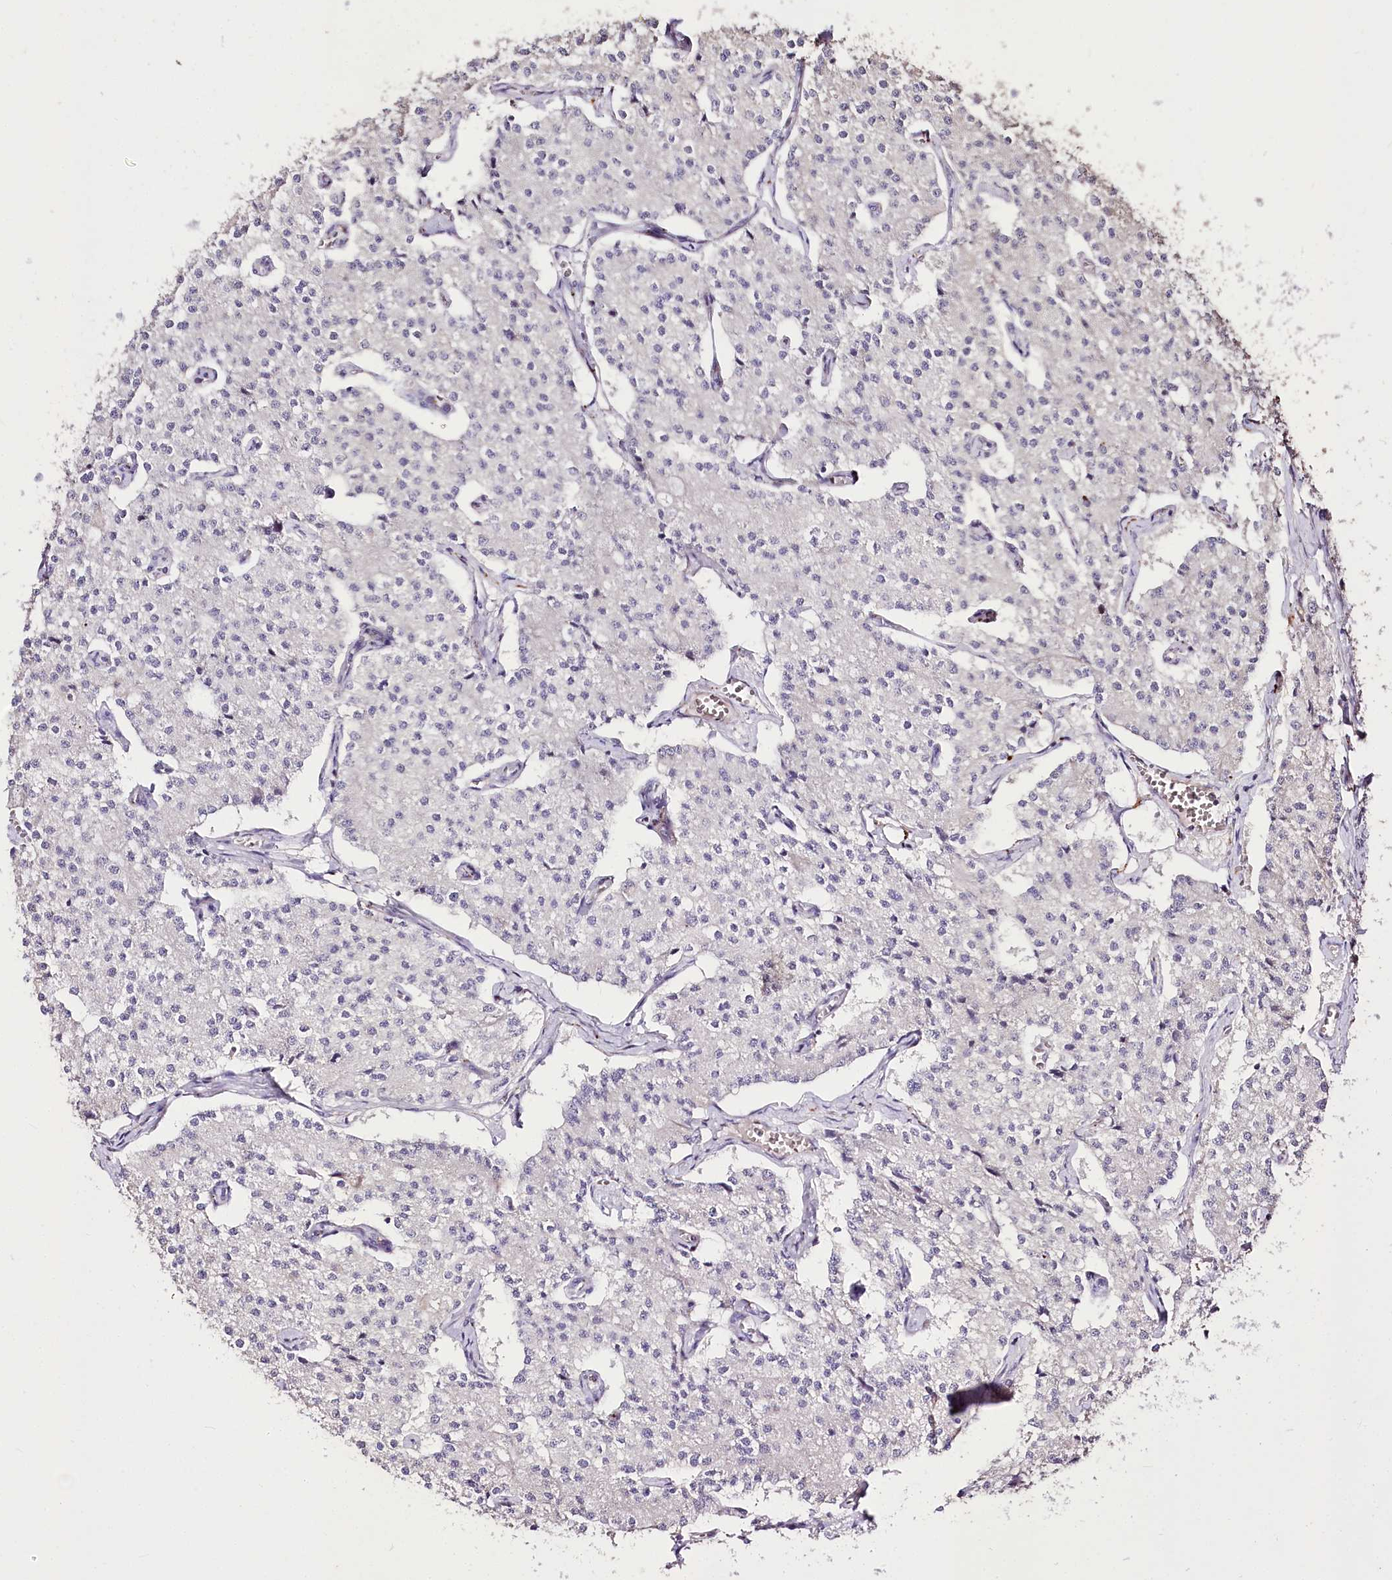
{"staining": {"intensity": "negative", "quantity": "none", "location": "none"}, "tissue": "carcinoid", "cell_type": "Tumor cells", "image_type": "cancer", "snomed": [{"axis": "morphology", "description": "Carcinoid, malignant, NOS"}, {"axis": "topography", "description": "Colon"}], "caption": "The immunohistochemistry micrograph has no significant positivity in tumor cells of carcinoid tissue.", "gene": "CARD19", "patient": {"sex": "female", "age": 52}}